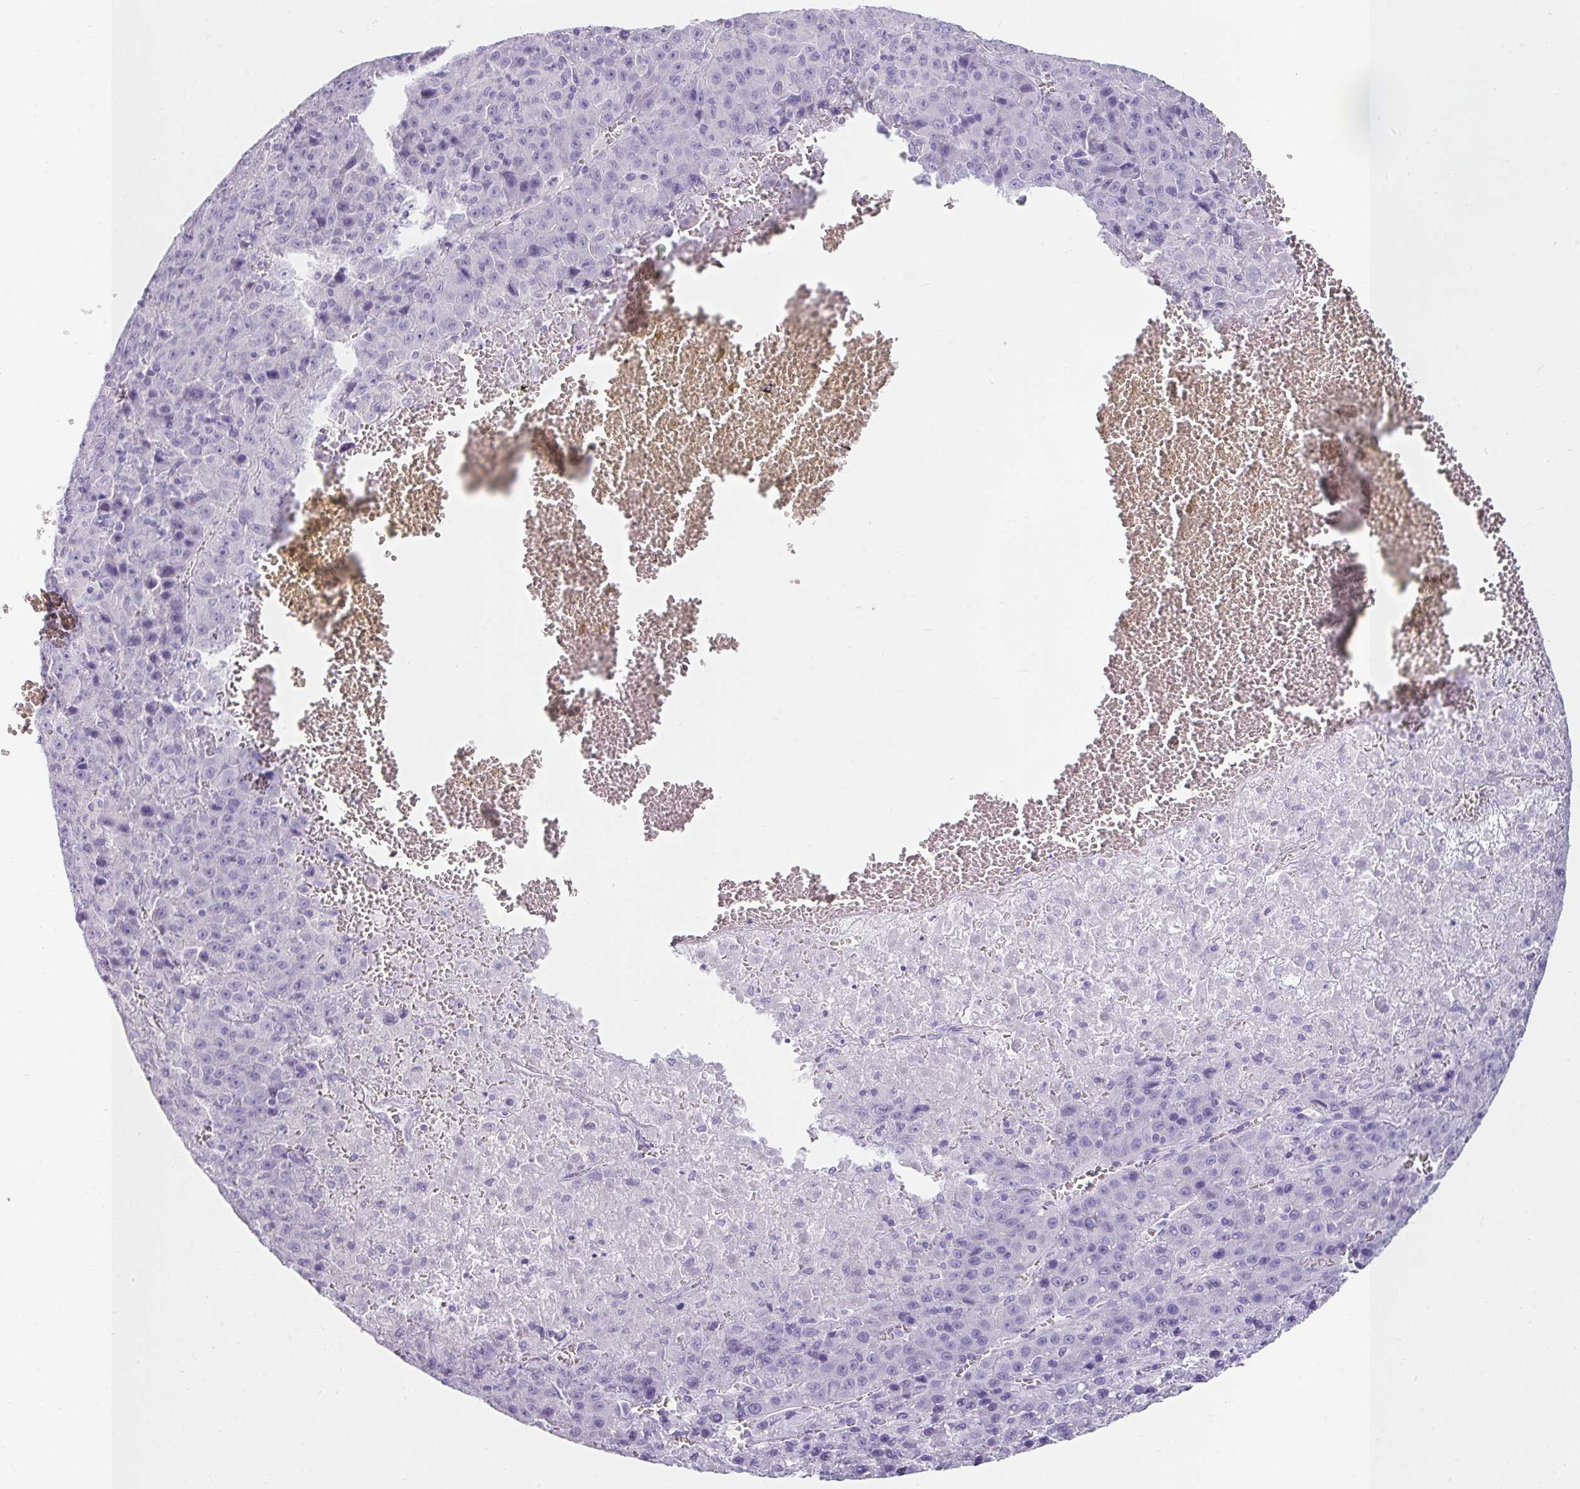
{"staining": {"intensity": "negative", "quantity": "none", "location": "none"}, "tissue": "liver cancer", "cell_type": "Tumor cells", "image_type": "cancer", "snomed": [{"axis": "morphology", "description": "Carcinoma, Hepatocellular, NOS"}, {"axis": "topography", "description": "Liver"}], "caption": "Immunohistochemistry of human liver hepatocellular carcinoma exhibits no positivity in tumor cells.", "gene": "VCY1B", "patient": {"sex": "female", "age": 53}}